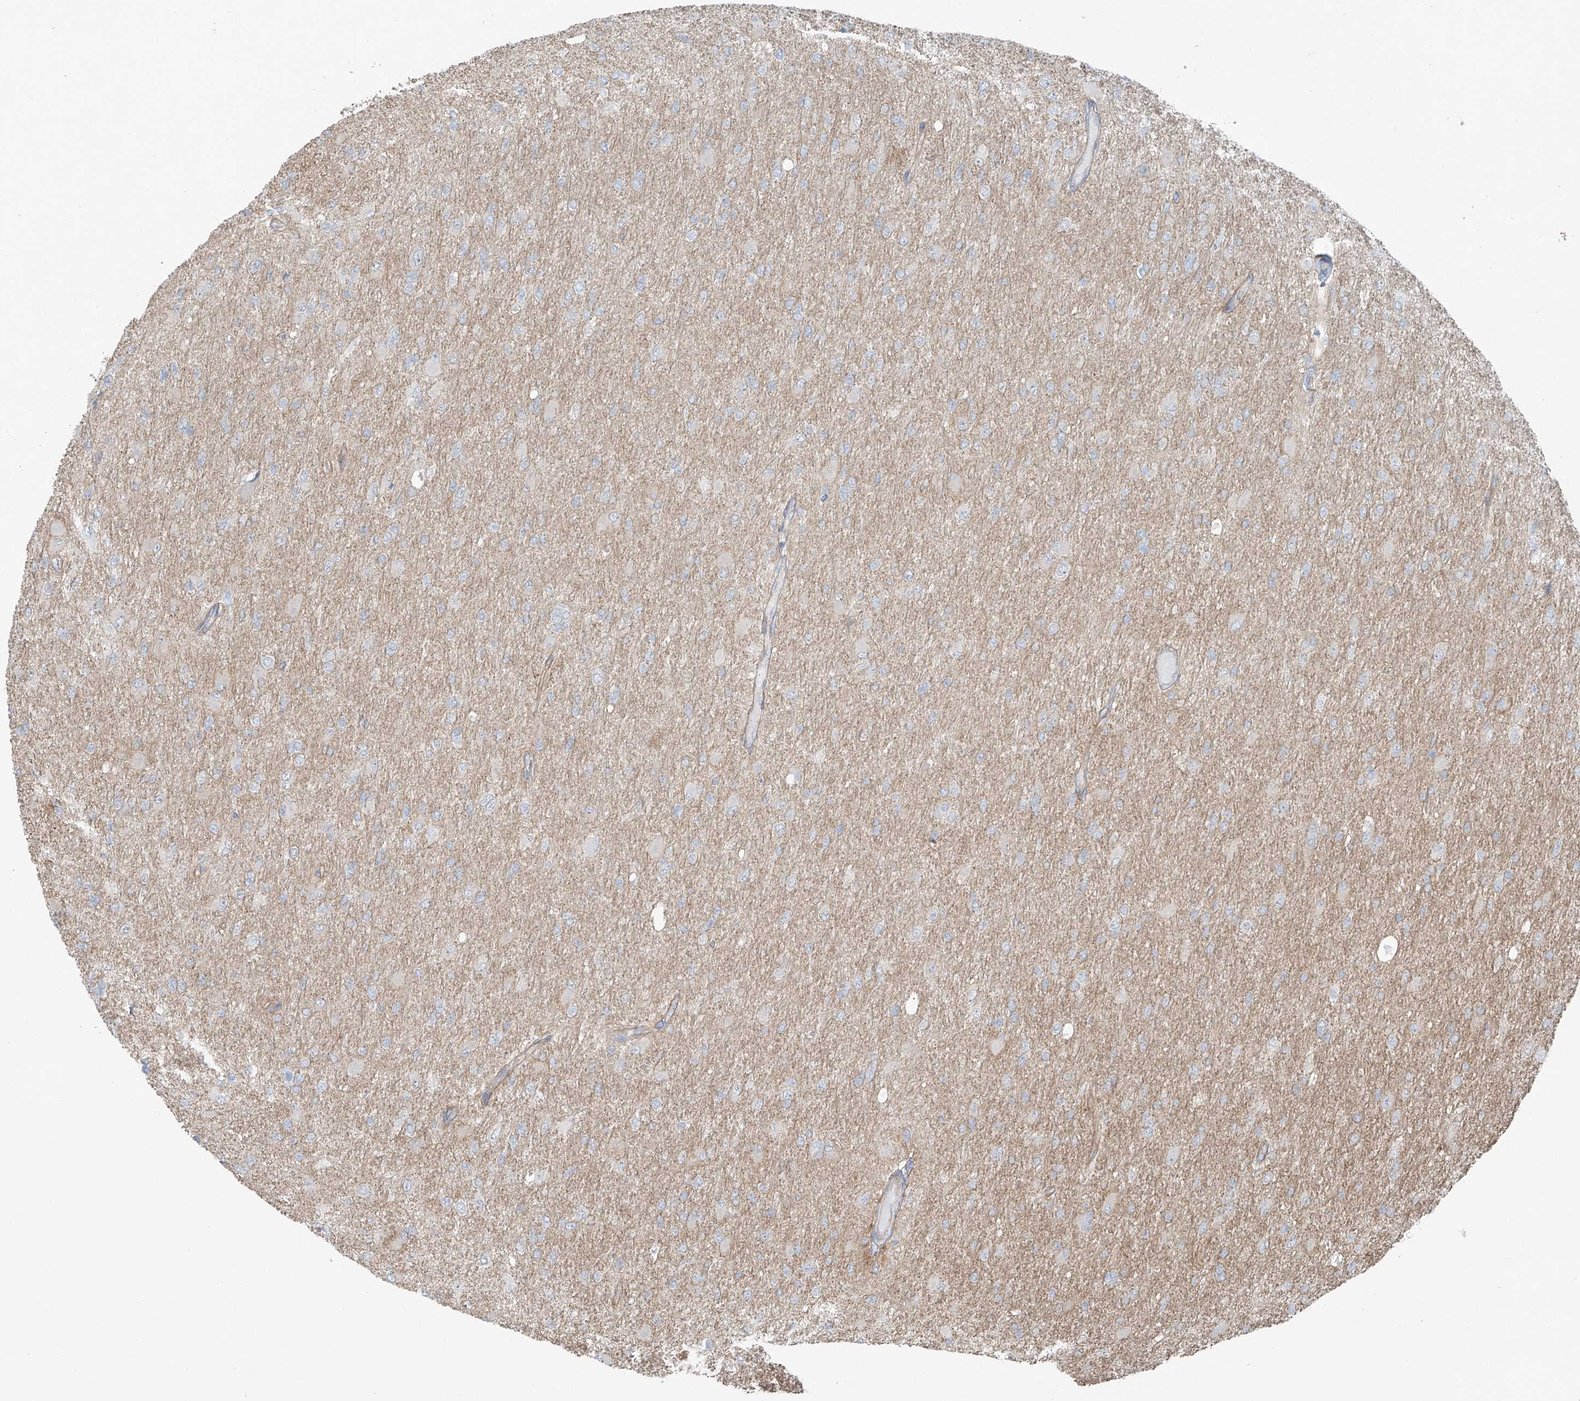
{"staining": {"intensity": "negative", "quantity": "none", "location": "none"}, "tissue": "glioma", "cell_type": "Tumor cells", "image_type": "cancer", "snomed": [{"axis": "morphology", "description": "Glioma, malignant, High grade"}, {"axis": "topography", "description": "Cerebral cortex"}], "caption": "Immunohistochemical staining of malignant glioma (high-grade) demonstrates no significant expression in tumor cells.", "gene": "TUBE1", "patient": {"sex": "female", "age": 36}}